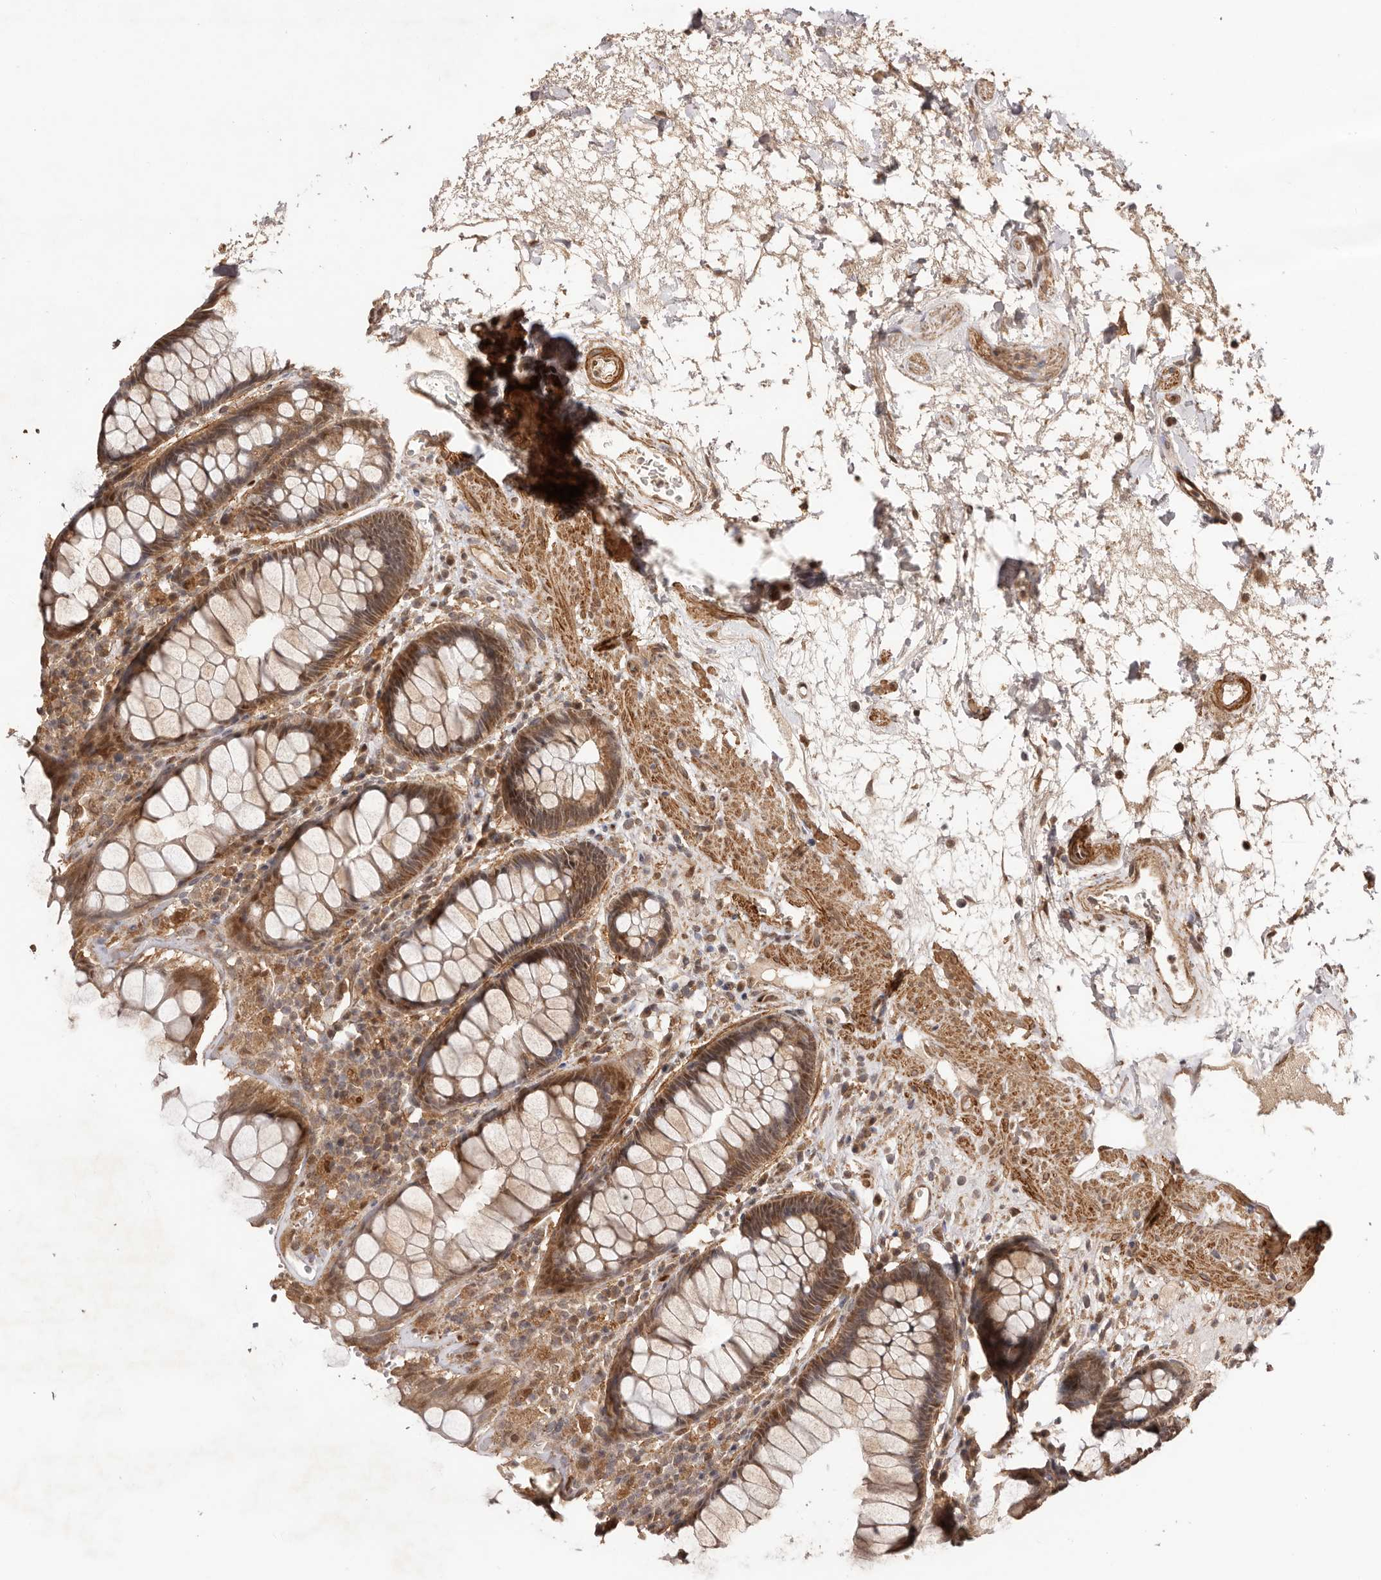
{"staining": {"intensity": "moderate", "quantity": ">75%", "location": "cytoplasmic/membranous,nuclear"}, "tissue": "rectum", "cell_type": "Glandular cells", "image_type": "normal", "snomed": [{"axis": "morphology", "description": "Normal tissue, NOS"}, {"axis": "topography", "description": "Rectum"}], "caption": "The immunohistochemical stain highlights moderate cytoplasmic/membranous,nuclear expression in glandular cells of unremarkable rectum. (DAB IHC, brown staining for protein, blue staining for nuclei).", "gene": "UBR2", "patient": {"sex": "male", "age": 64}}